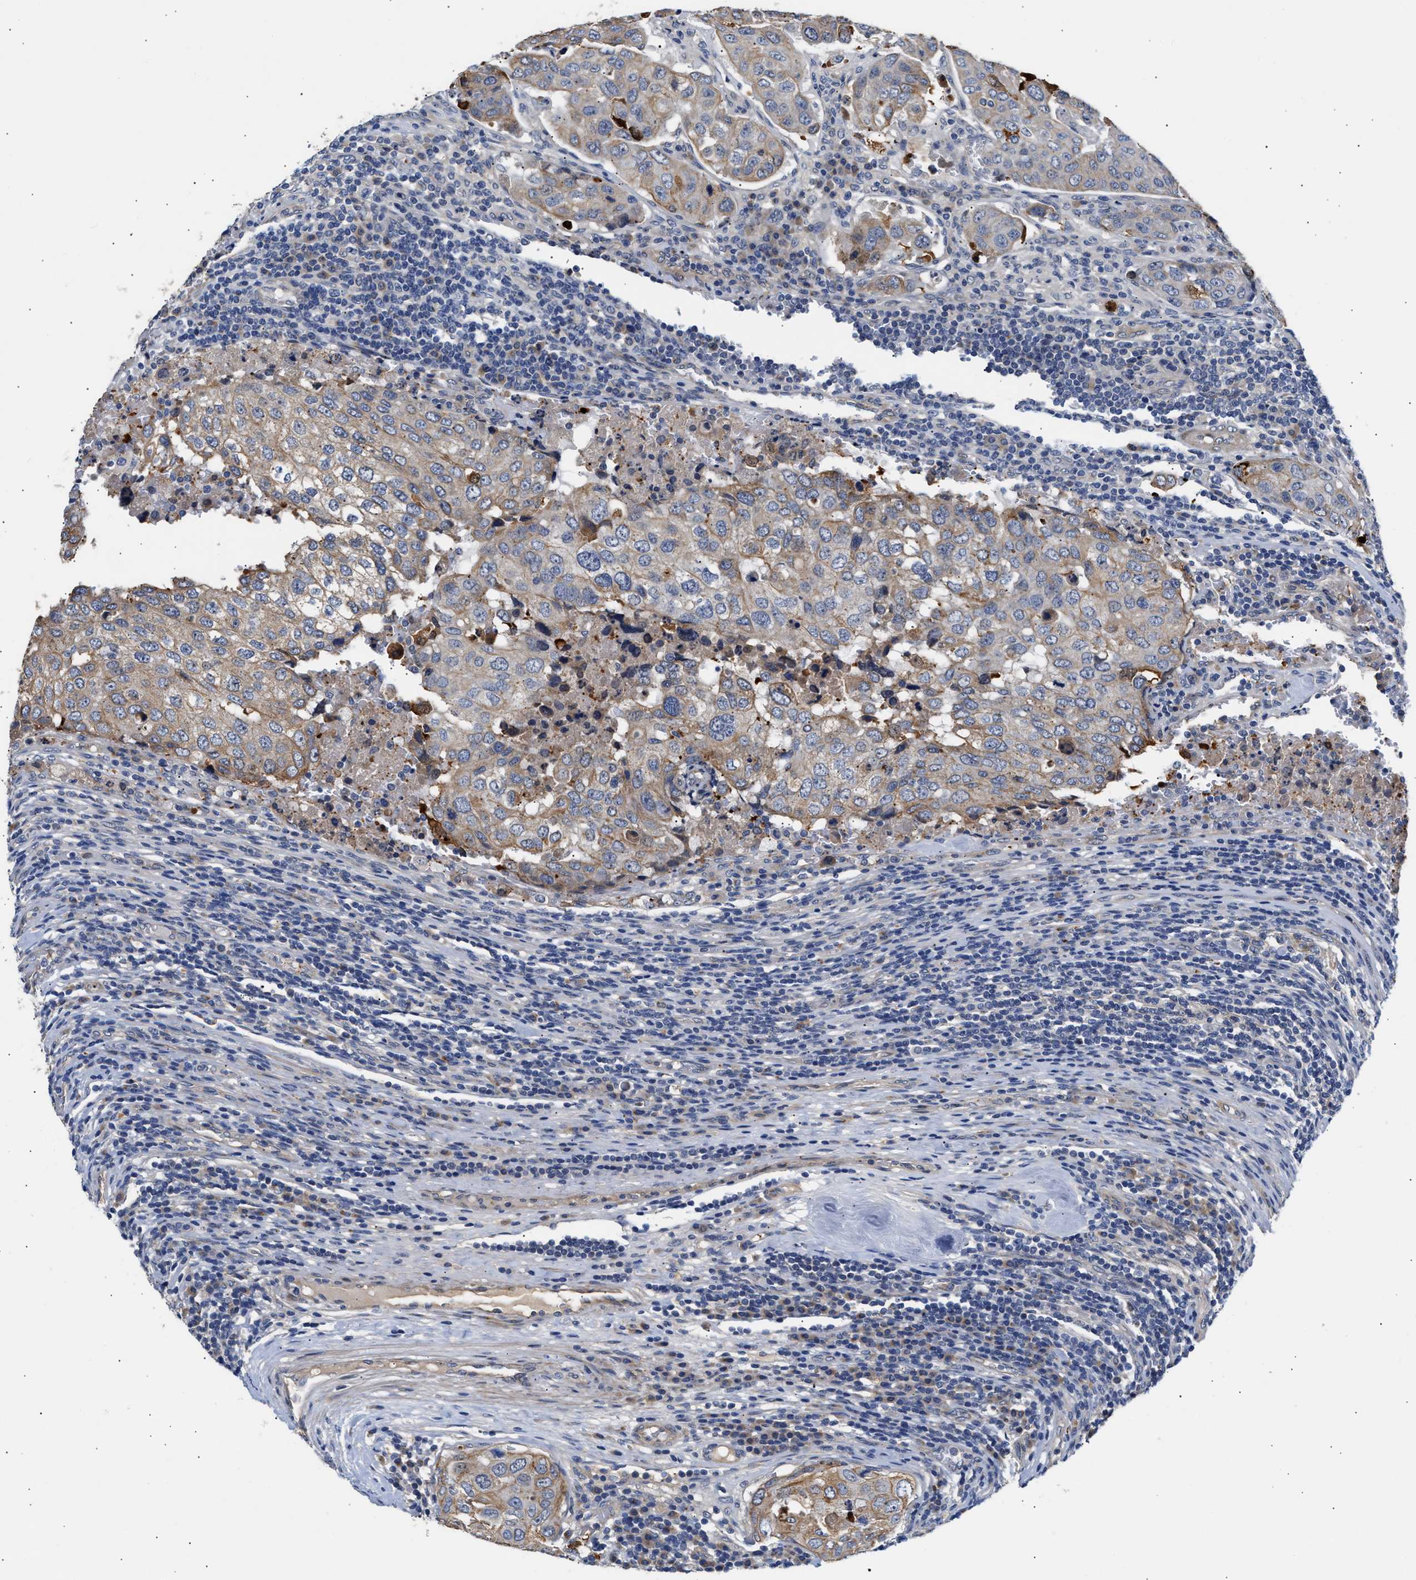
{"staining": {"intensity": "weak", "quantity": "<25%", "location": "cytoplasmic/membranous"}, "tissue": "urothelial cancer", "cell_type": "Tumor cells", "image_type": "cancer", "snomed": [{"axis": "morphology", "description": "Urothelial carcinoma, High grade"}, {"axis": "topography", "description": "Lymph node"}, {"axis": "topography", "description": "Urinary bladder"}], "caption": "Immunohistochemical staining of urothelial cancer exhibits no significant expression in tumor cells. (DAB (3,3'-diaminobenzidine) IHC with hematoxylin counter stain).", "gene": "CCDC146", "patient": {"sex": "male", "age": 51}}